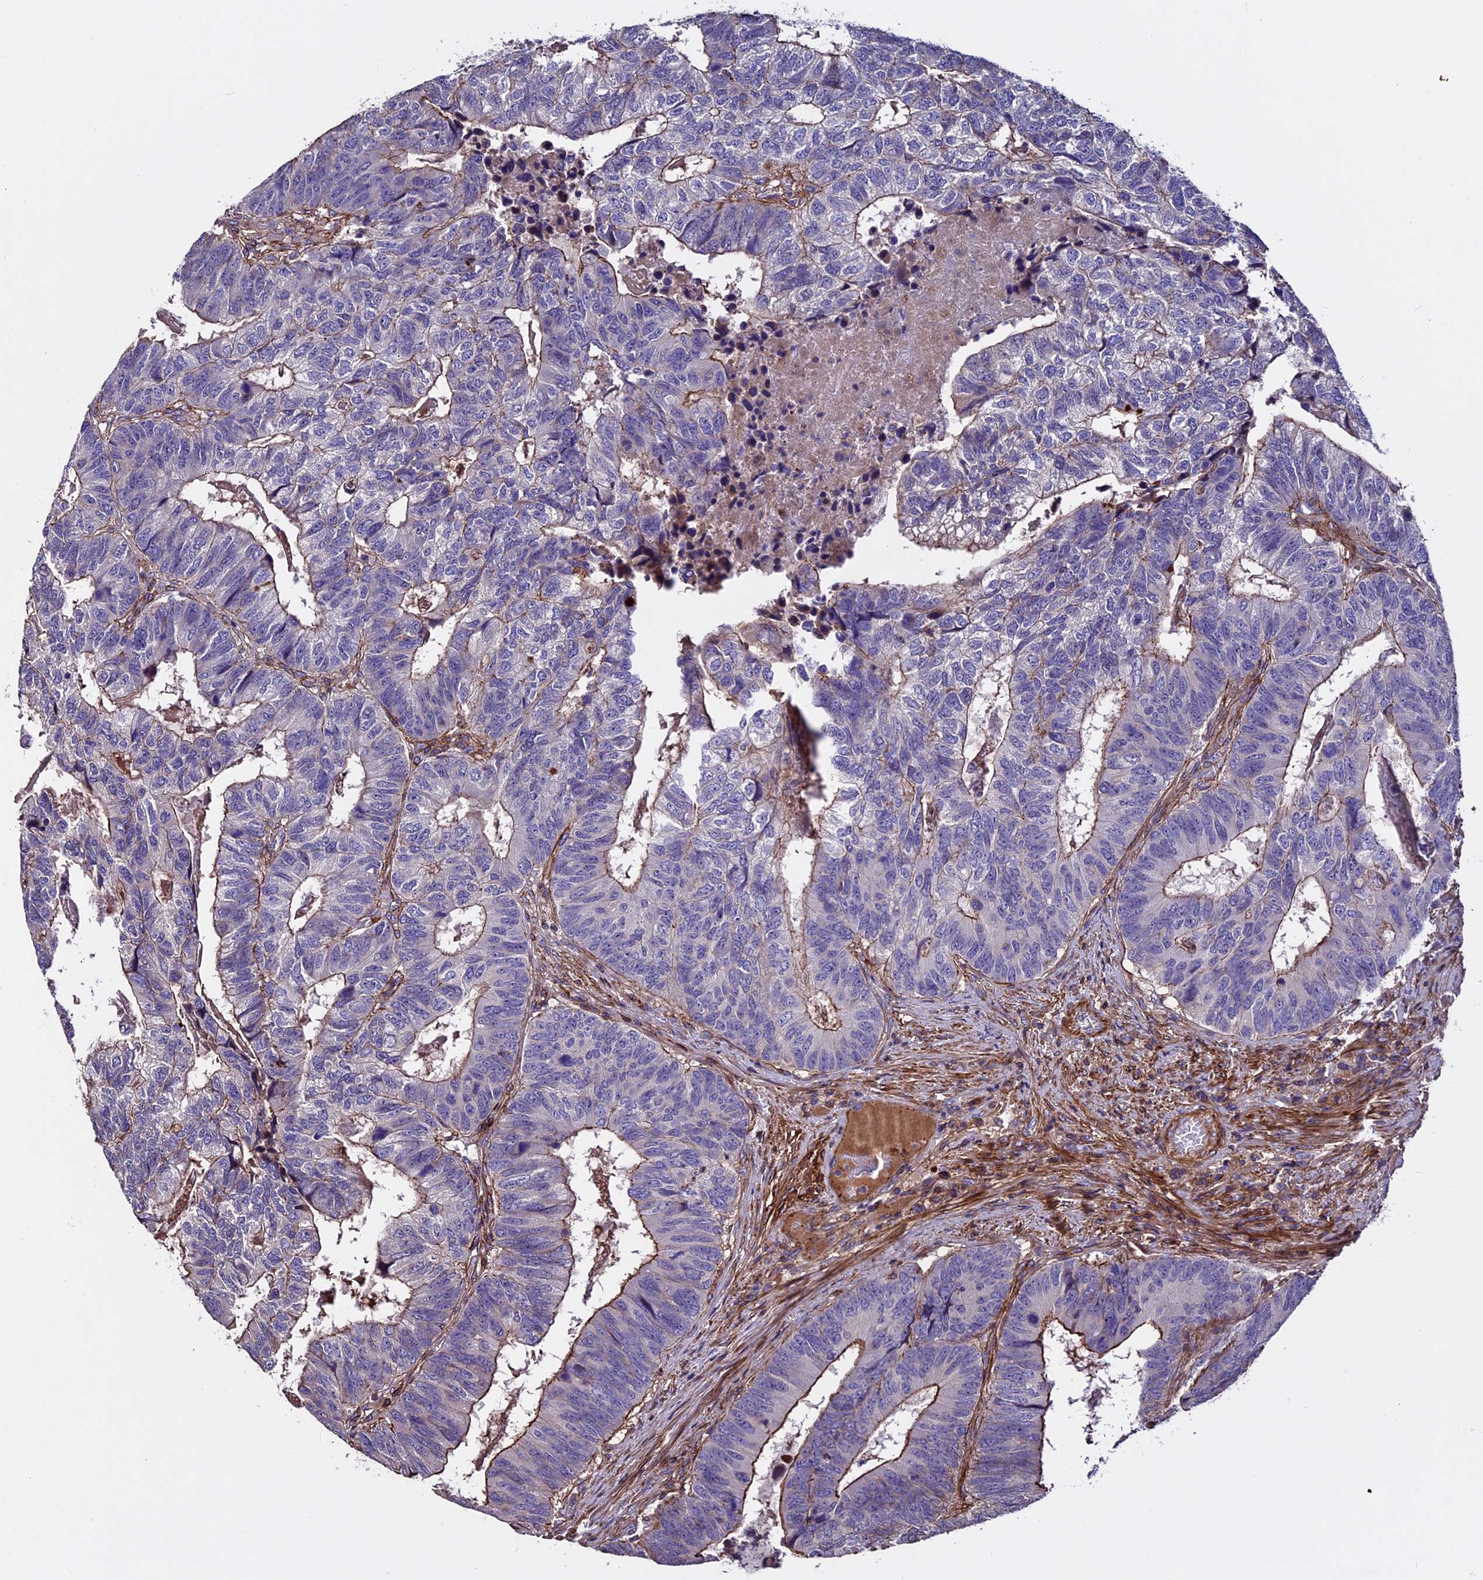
{"staining": {"intensity": "moderate", "quantity": "25%-75%", "location": "cytoplasmic/membranous"}, "tissue": "colorectal cancer", "cell_type": "Tumor cells", "image_type": "cancer", "snomed": [{"axis": "morphology", "description": "Adenocarcinoma, NOS"}, {"axis": "topography", "description": "Colon"}], "caption": "Immunohistochemical staining of adenocarcinoma (colorectal) demonstrates medium levels of moderate cytoplasmic/membranous expression in approximately 25%-75% of tumor cells.", "gene": "EVA1B", "patient": {"sex": "female", "age": 67}}